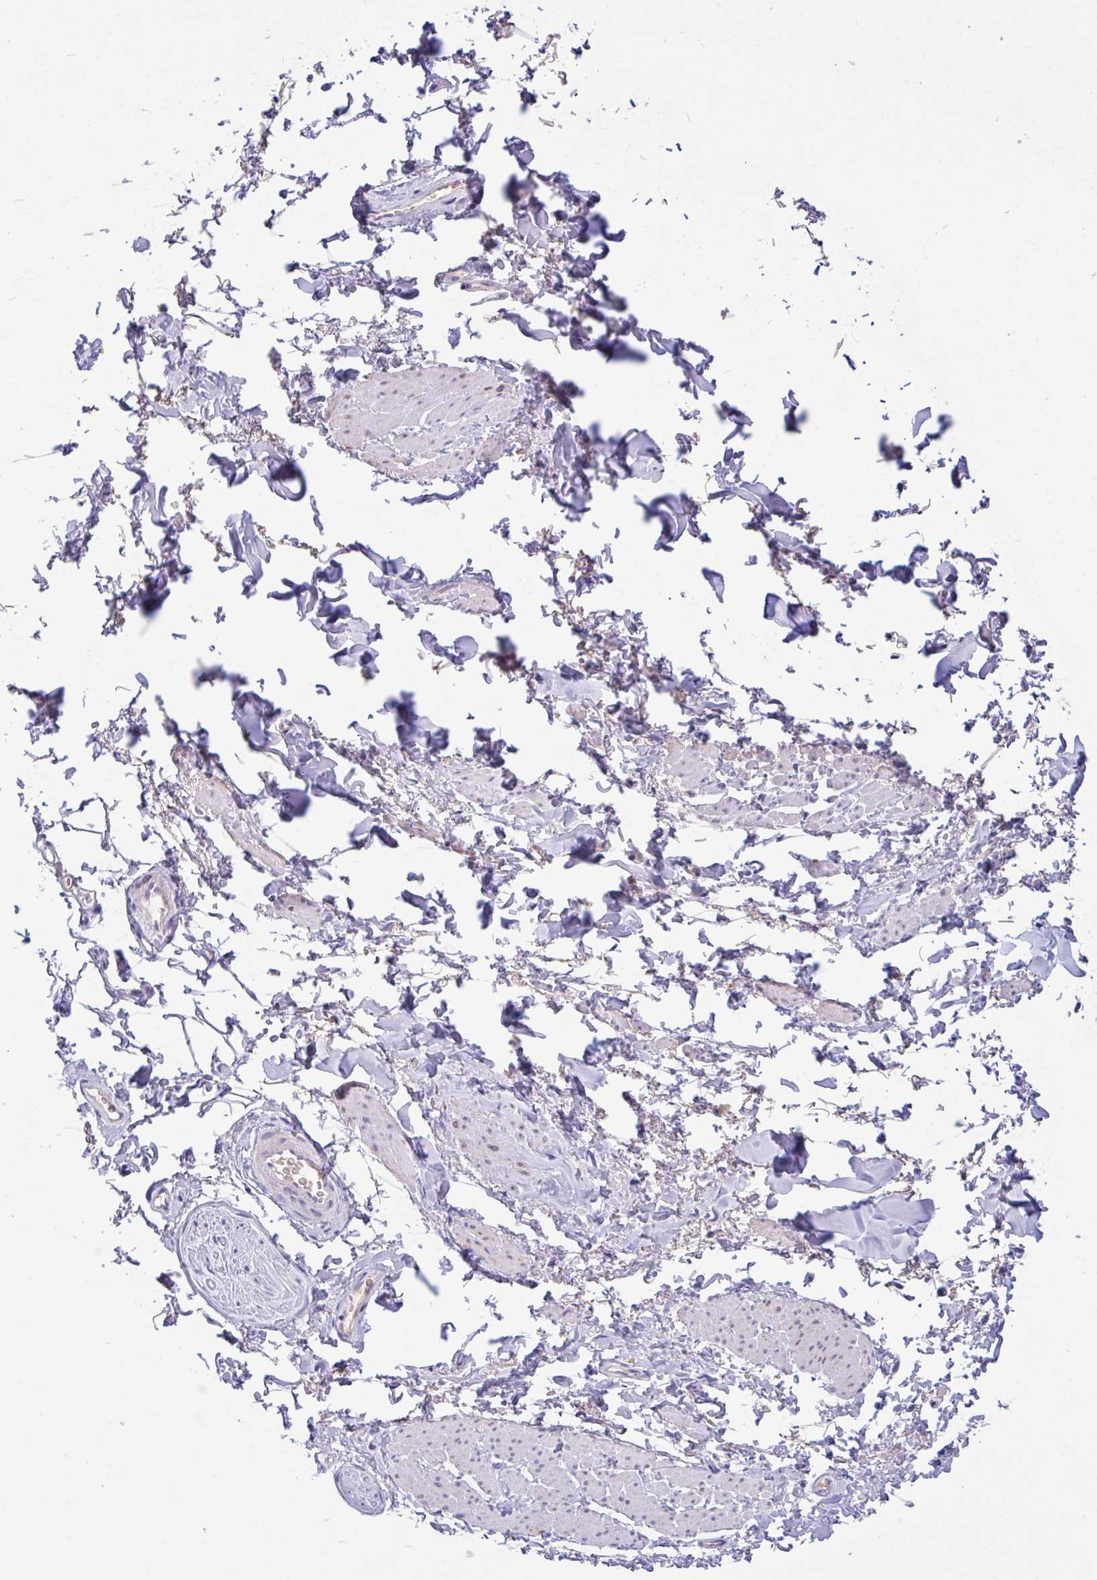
{"staining": {"intensity": "negative", "quantity": "none", "location": "none"}, "tissue": "adipose tissue", "cell_type": "Adipocytes", "image_type": "normal", "snomed": [{"axis": "morphology", "description": "Normal tissue, NOS"}, {"axis": "topography", "description": "Vulva"}, {"axis": "topography", "description": "Peripheral nerve tissue"}], "caption": "IHC of unremarkable adipose tissue shows no positivity in adipocytes. (DAB immunohistochemistry (IHC) with hematoxylin counter stain).", "gene": "FBXL20", "patient": {"sex": "female", "age": 66}}